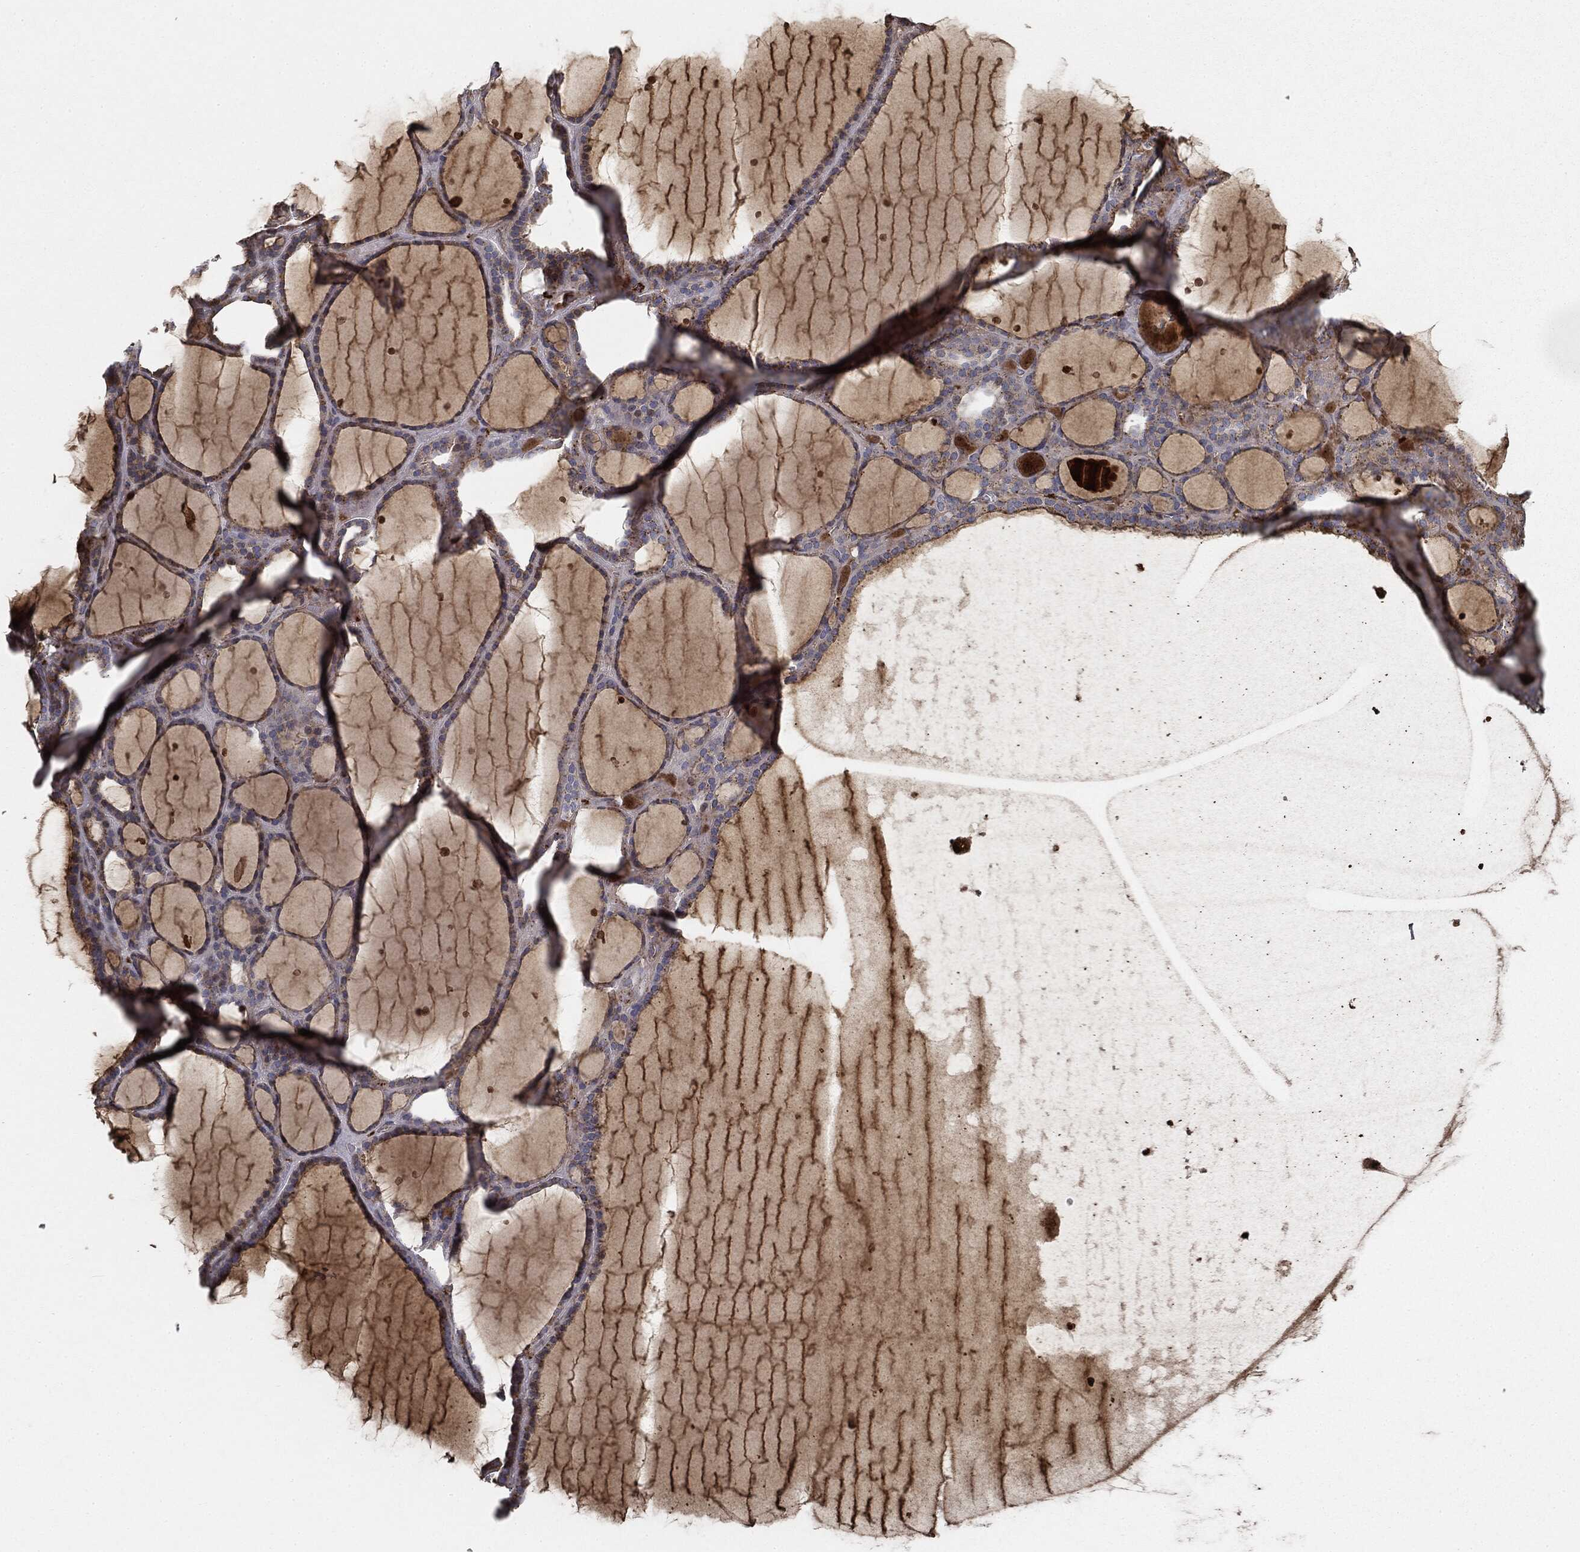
{"staining": {"intensity": "moderate", "quantity": ">75%", "location": "cytoplasmic/membranous"}, "tissue": "thyroid gland", "cell_type": "Glandular cells", "image_type": "normal", "snomed": [{"axis": "morphology", "description": "Normal tissue, NOS"}, {"axis": "topography", "description": "Thyroid gland"}], "caption": "A micrograph of thyroid gland stained for a protein reveals moderate cytoplasmic/membranous brown staining in glandular cells.", "gene": "CTSA", "patient": {"sex": "male", "age": 63}}